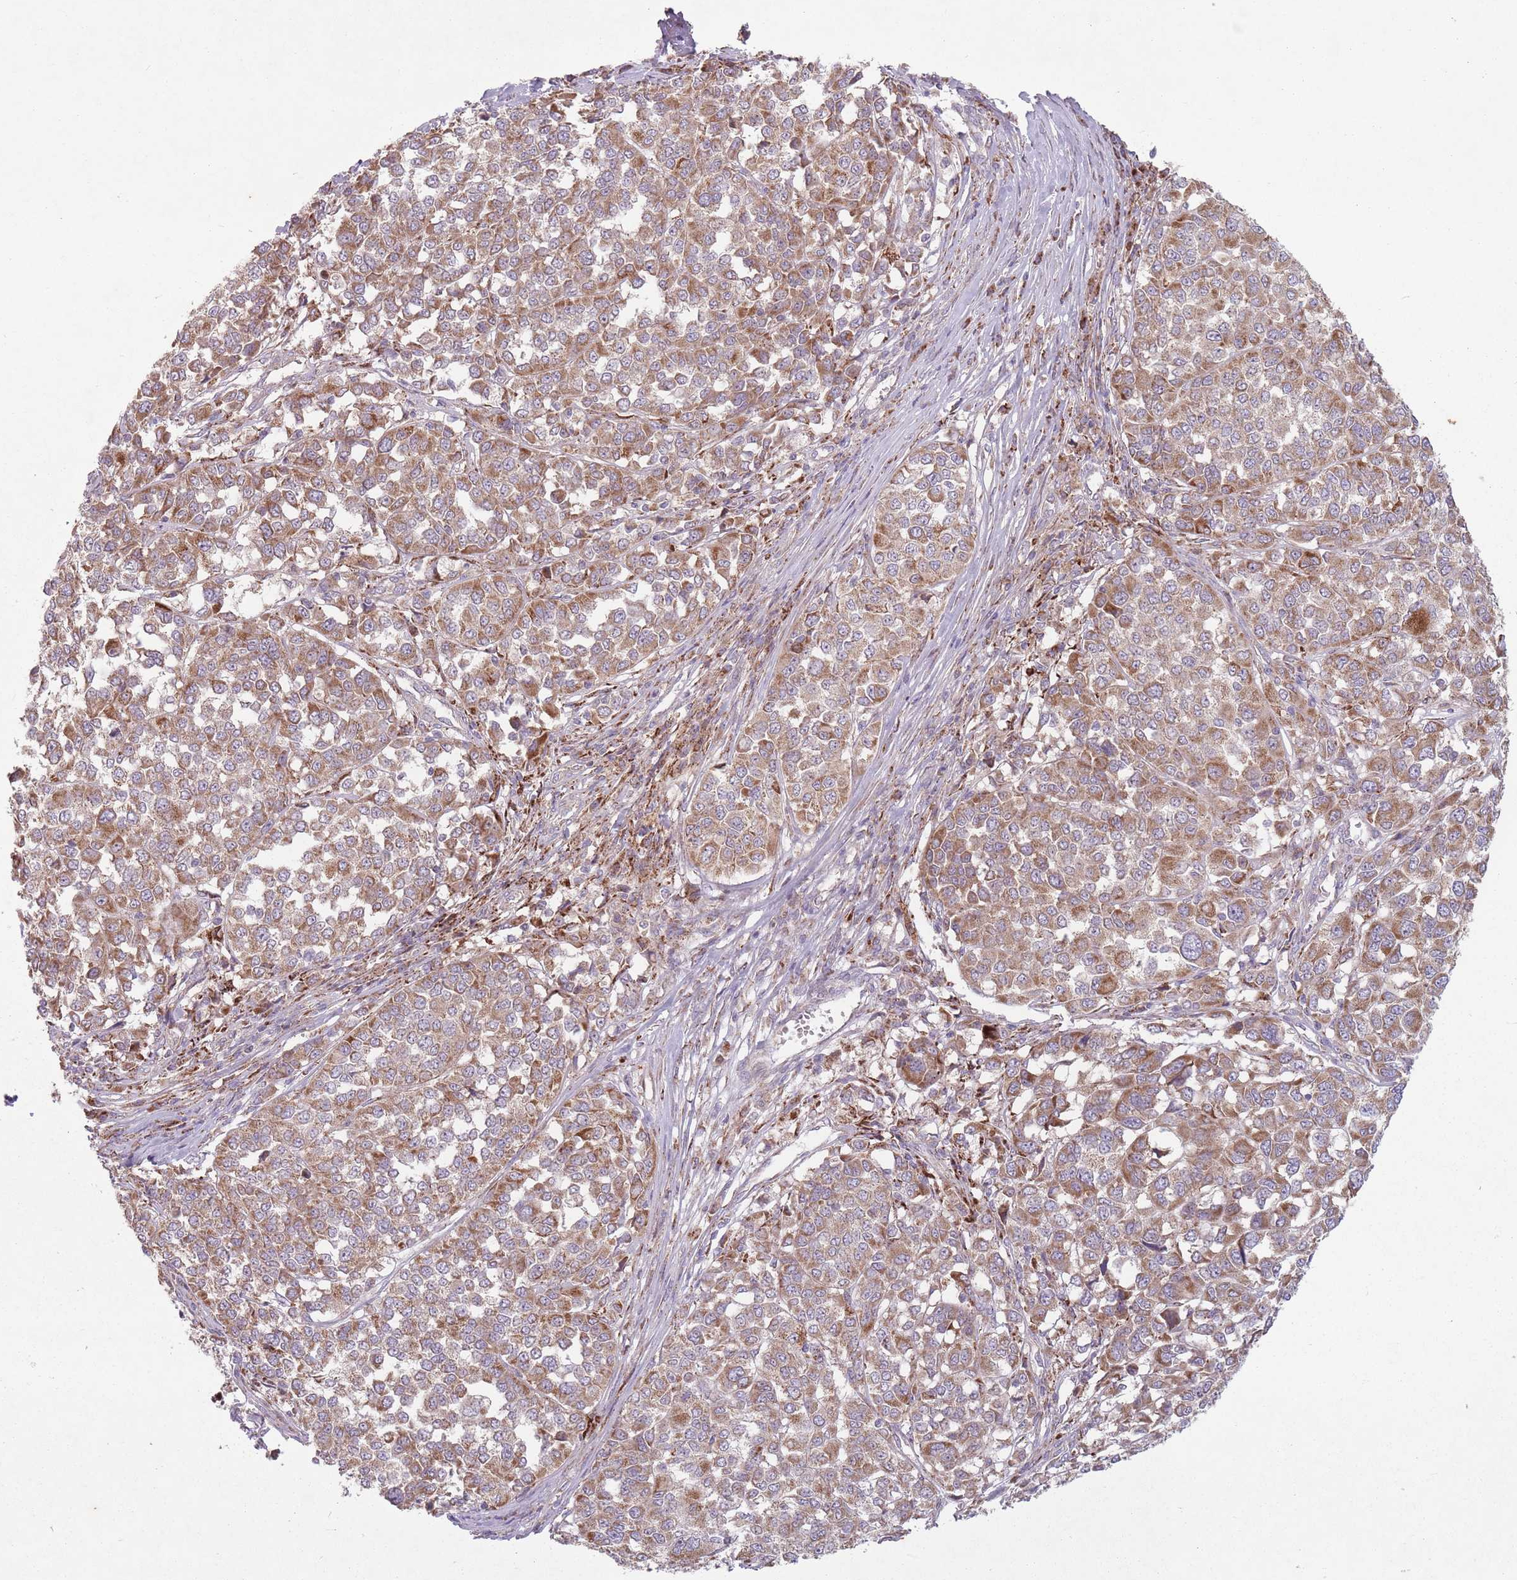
{"staining": {"intensity": "moderate", "quantity": ">75%", "location": "cytoplasmic/membranous"}, "tissue": "melanoma", "cell_type": "Tumor cells", "image_type": "cancer", "snomed": [{"axis": "morphology", "description": "Malignant melanoma, Metastatic site"}, {"axis": "topography", "description": "Lymph node"}], "caption": "The immunohistochemical stain labels moderate cytoplasmic/membranous expression in tumor cells of melanoma tissue.", "gene": "OR10Q1", "patient": {"sex": "male", "age": 44}}